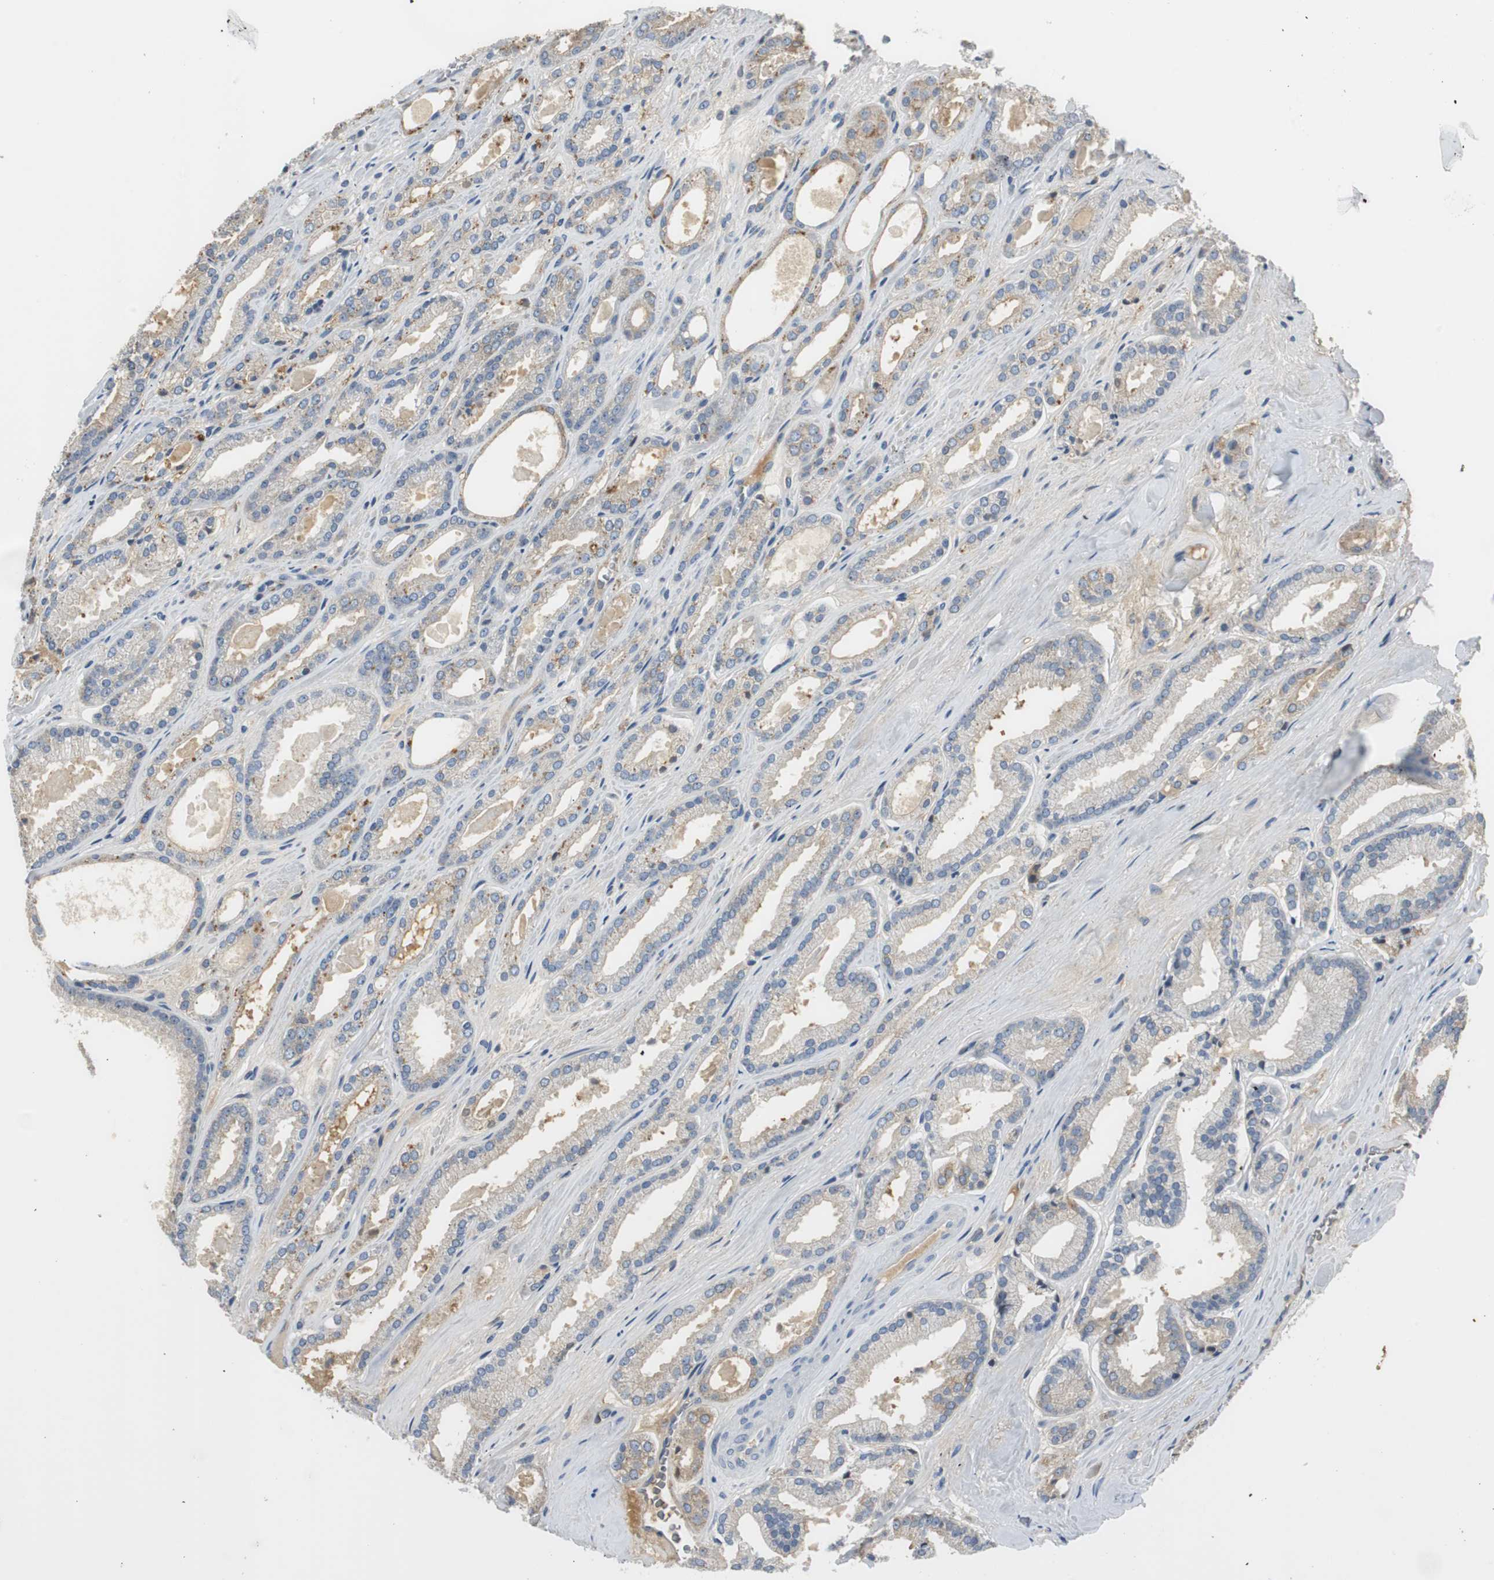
{"staining": {"intensity": "weak", "quantity": "25%-75%", "location": "cytoplasmic/membranous"}, "tissue": "prostate cancer", "cell_type": "Tumor cells", "image_type": "cancer", "snomed": [{"axis": "morphology", "description": "Adenocarcinoma, Low grade"}, {"axis": "topography", "description": "Prostate"}], "caption": "Low-grade adenocarcinoma (prostate) stained with a protein marker reveals weak staining in tumor cells.", "gene": "SERPINF1", "patient": {"sex": "male", "age": 59}}